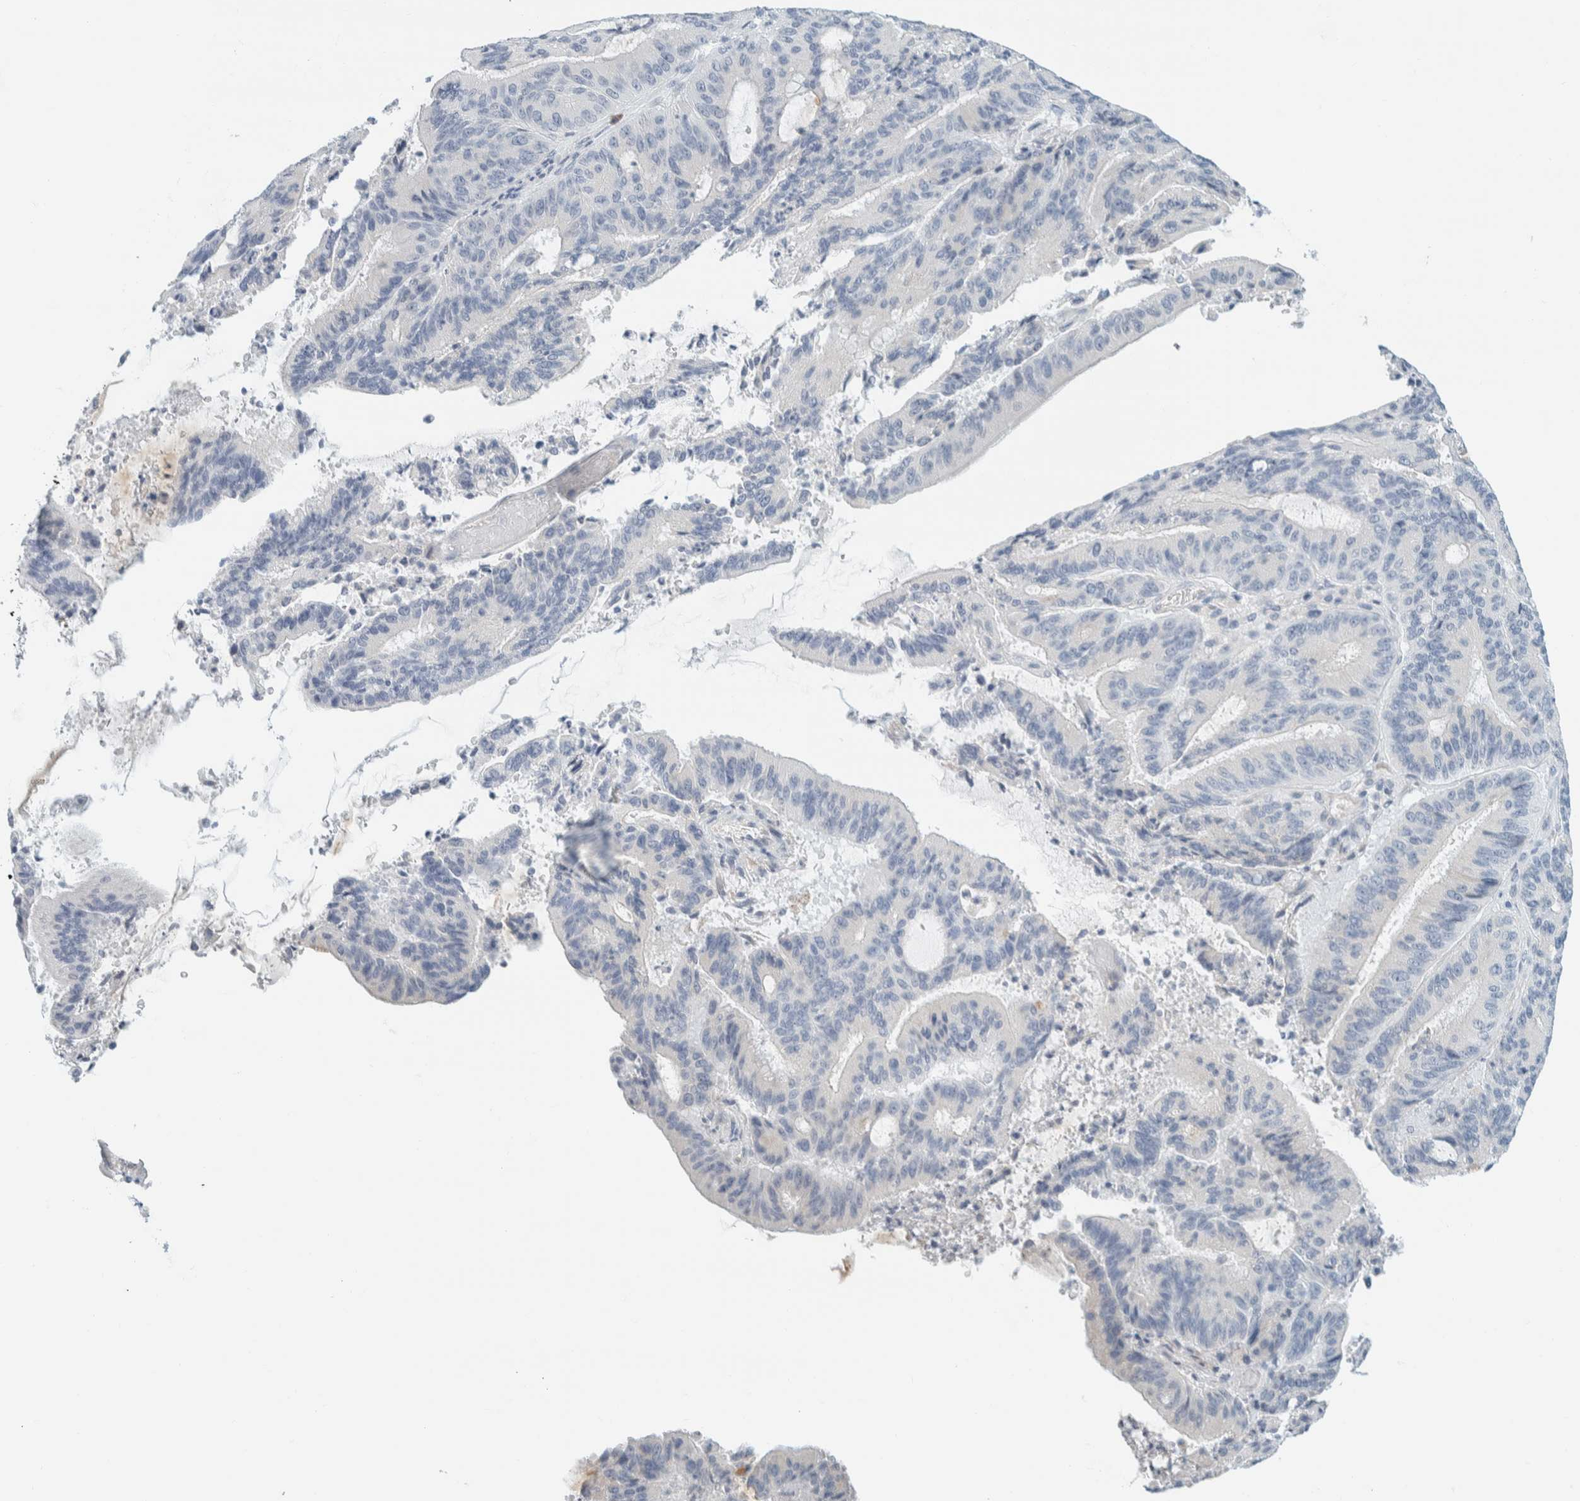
{"staining": {"intensity": "negative", "quantity": "none", "location": "none"}, "tissue": "liver cancer", "cell_type": "Tumor cells", "image_type": "cancer", "snomed": [{"axis": "morphology", "description": "Normal tissue, NOS"}, {"axis": "morphology", "description": "Cholangiocarcinoma"}, {"axis": "topography", "description": "Liver"}, {"axis": "topography", "description": "Peripheral nerve tissue"}], "caption": "Tumor cells show no significant protein expression in cholangiocarcinoma (liver).", "gene": "ARHGAP27", "patient": {"sex": "female", "age": 73}}